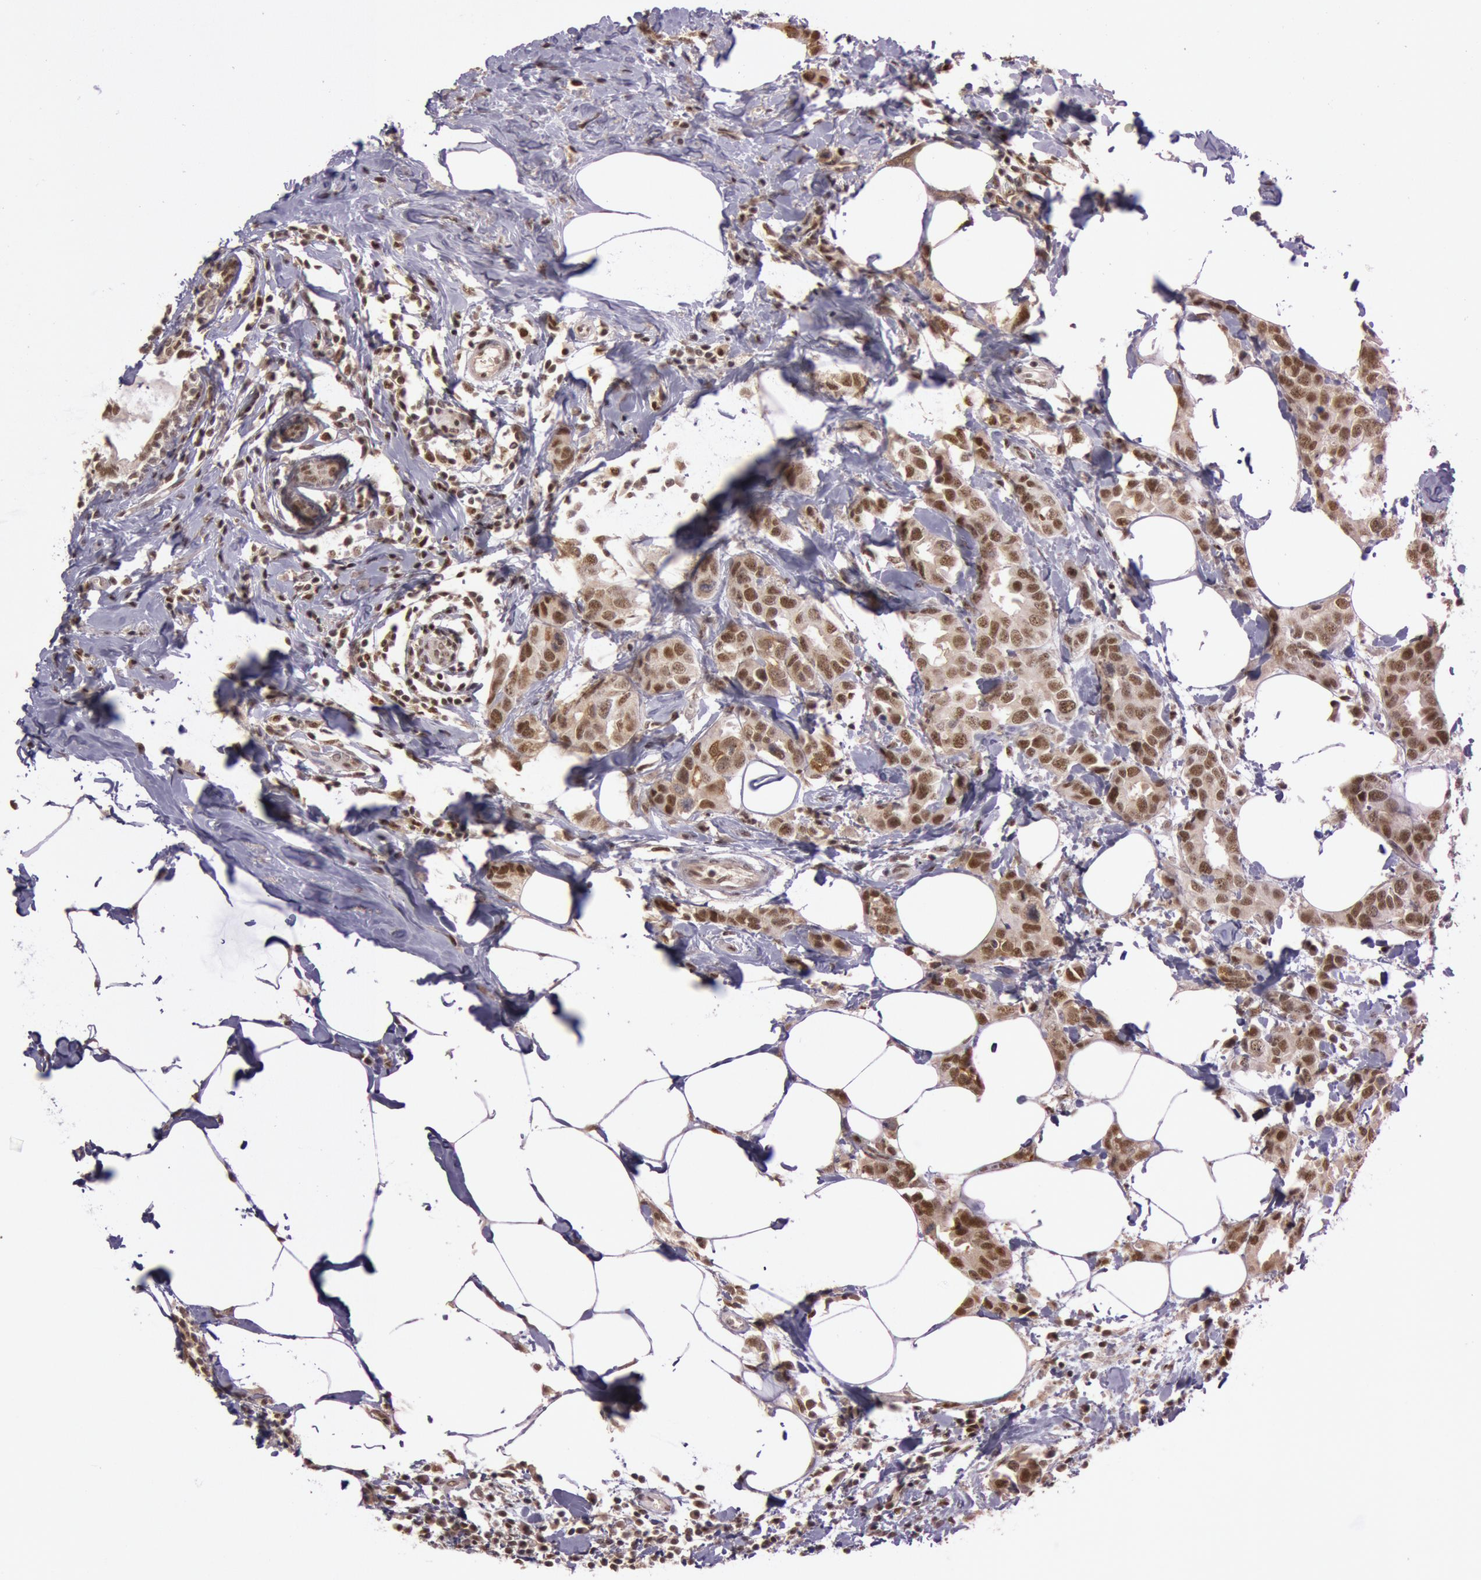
{"staining": {"intensity": "moderate", "quantity": ">75%", "location": "nuclear"}, "tissue": "breast cancer", "cell_type": "Tumor cells", "image_type": "cancer", "snomed": [{"axis": "morphology", "description": "Normal tissue, NOS"}, {"axis": "morphology", "description": "Duct carcinoma"}, {"axis": "topography", "description": "Breast"}], "caption": "A histopathology image showing moderate nuclear staining in approximately >75% of tumor cells in intraductal carcinoma (breast), as visualized by brown immunohistochemical staining.", "gene": "TASL", "patient": {"sex": "female", "age": 50}}